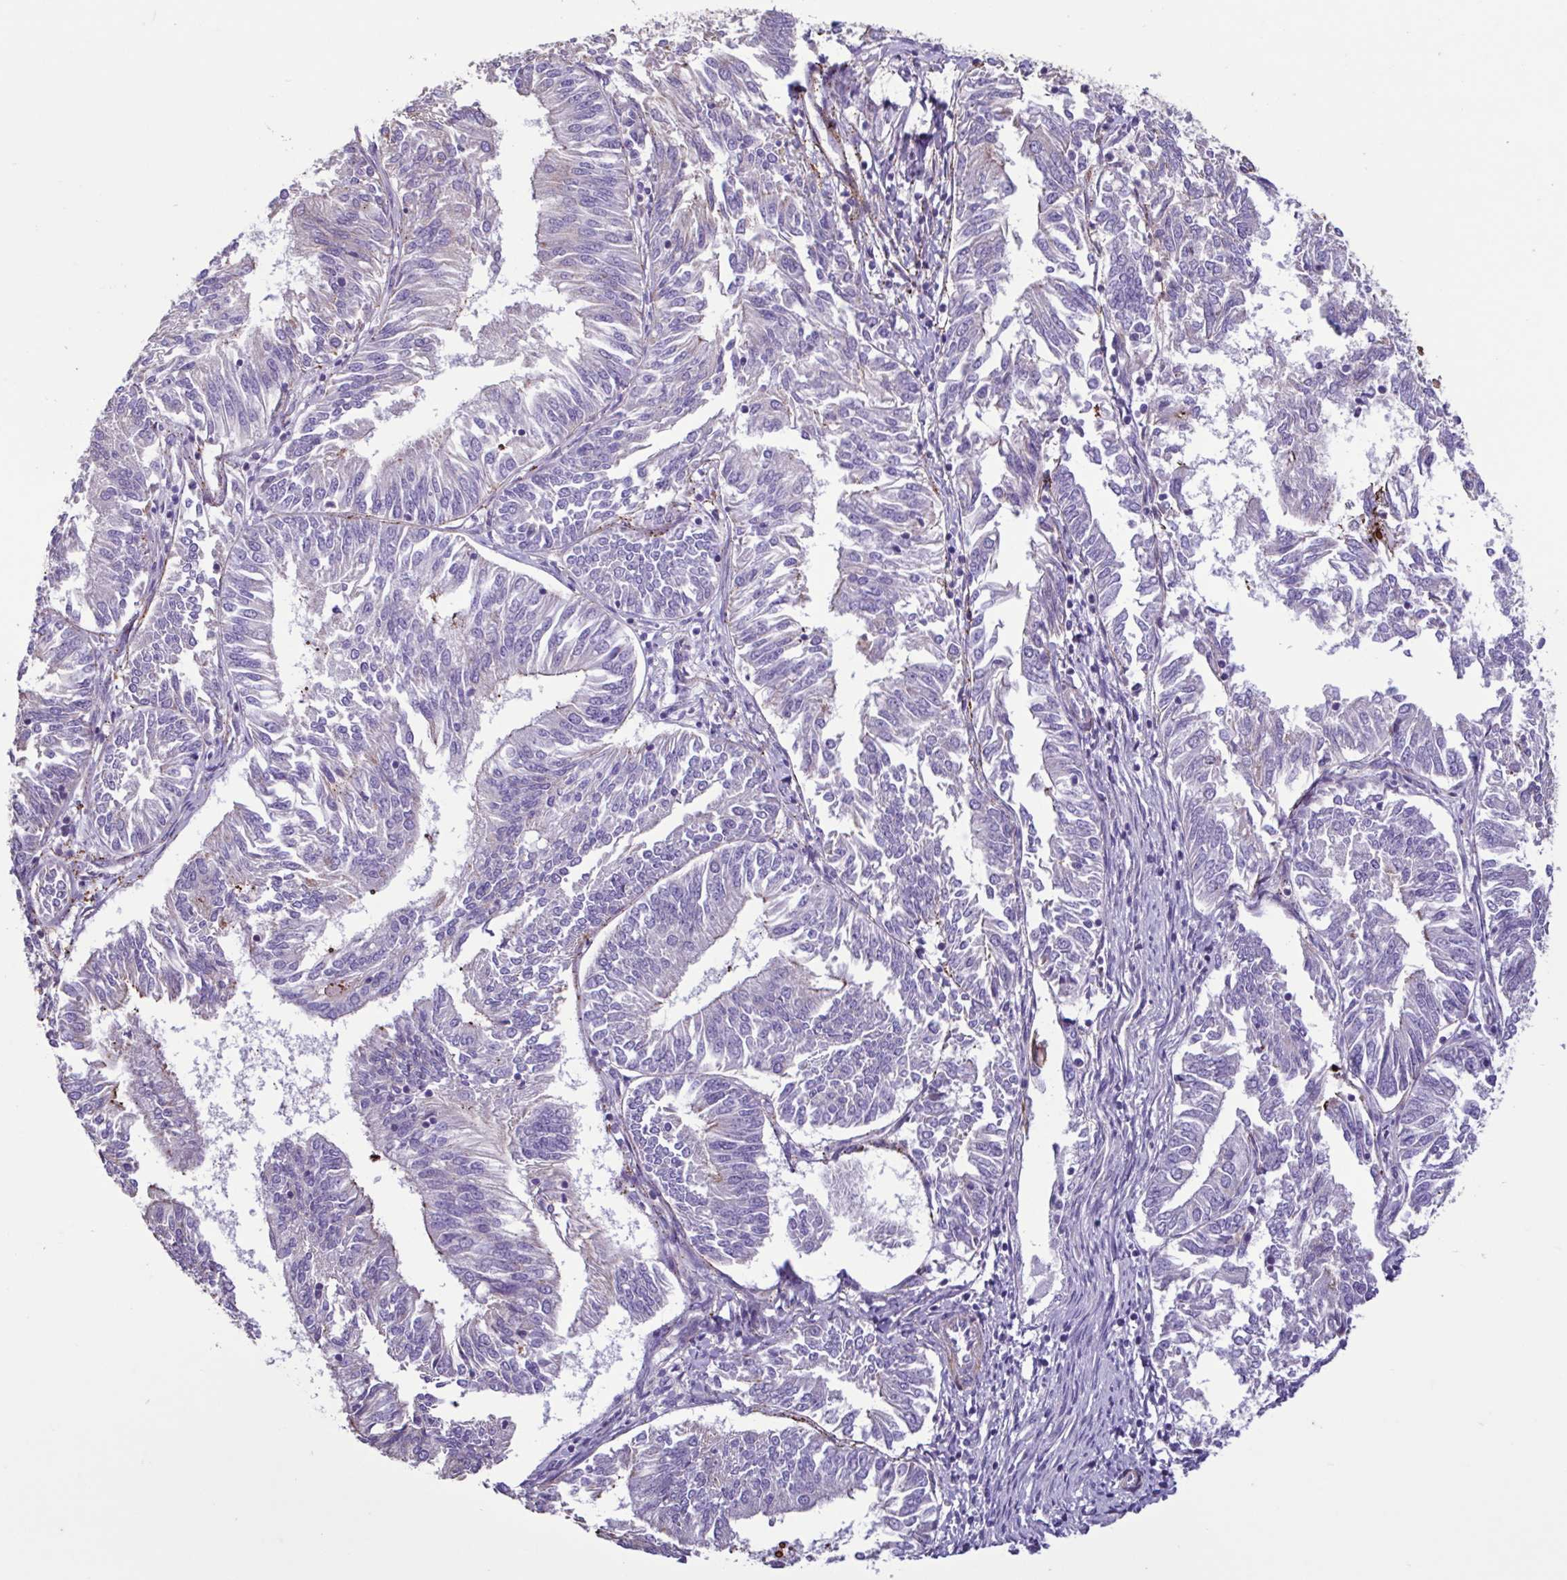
{"staining": {"intensity": "negative", "quantity": "none", "location": "none"}, "tissue": "endometrial cancer", "cell_type": "Tumor cells", "image_type": "cancer", "snomed": [{"axis": "morphology", "description": "Adenocarcinoma, NOS"}, {"axis": "topography", "description": "Endometrium"}], "caption": "The immunohistochemistry histopathology image has no significant staining in tumor cells of endometrial cancer (adenocarcinoma) tissue.", "gene": "PLA2G4E", "patient": {"sex": "female", "age": 58}}